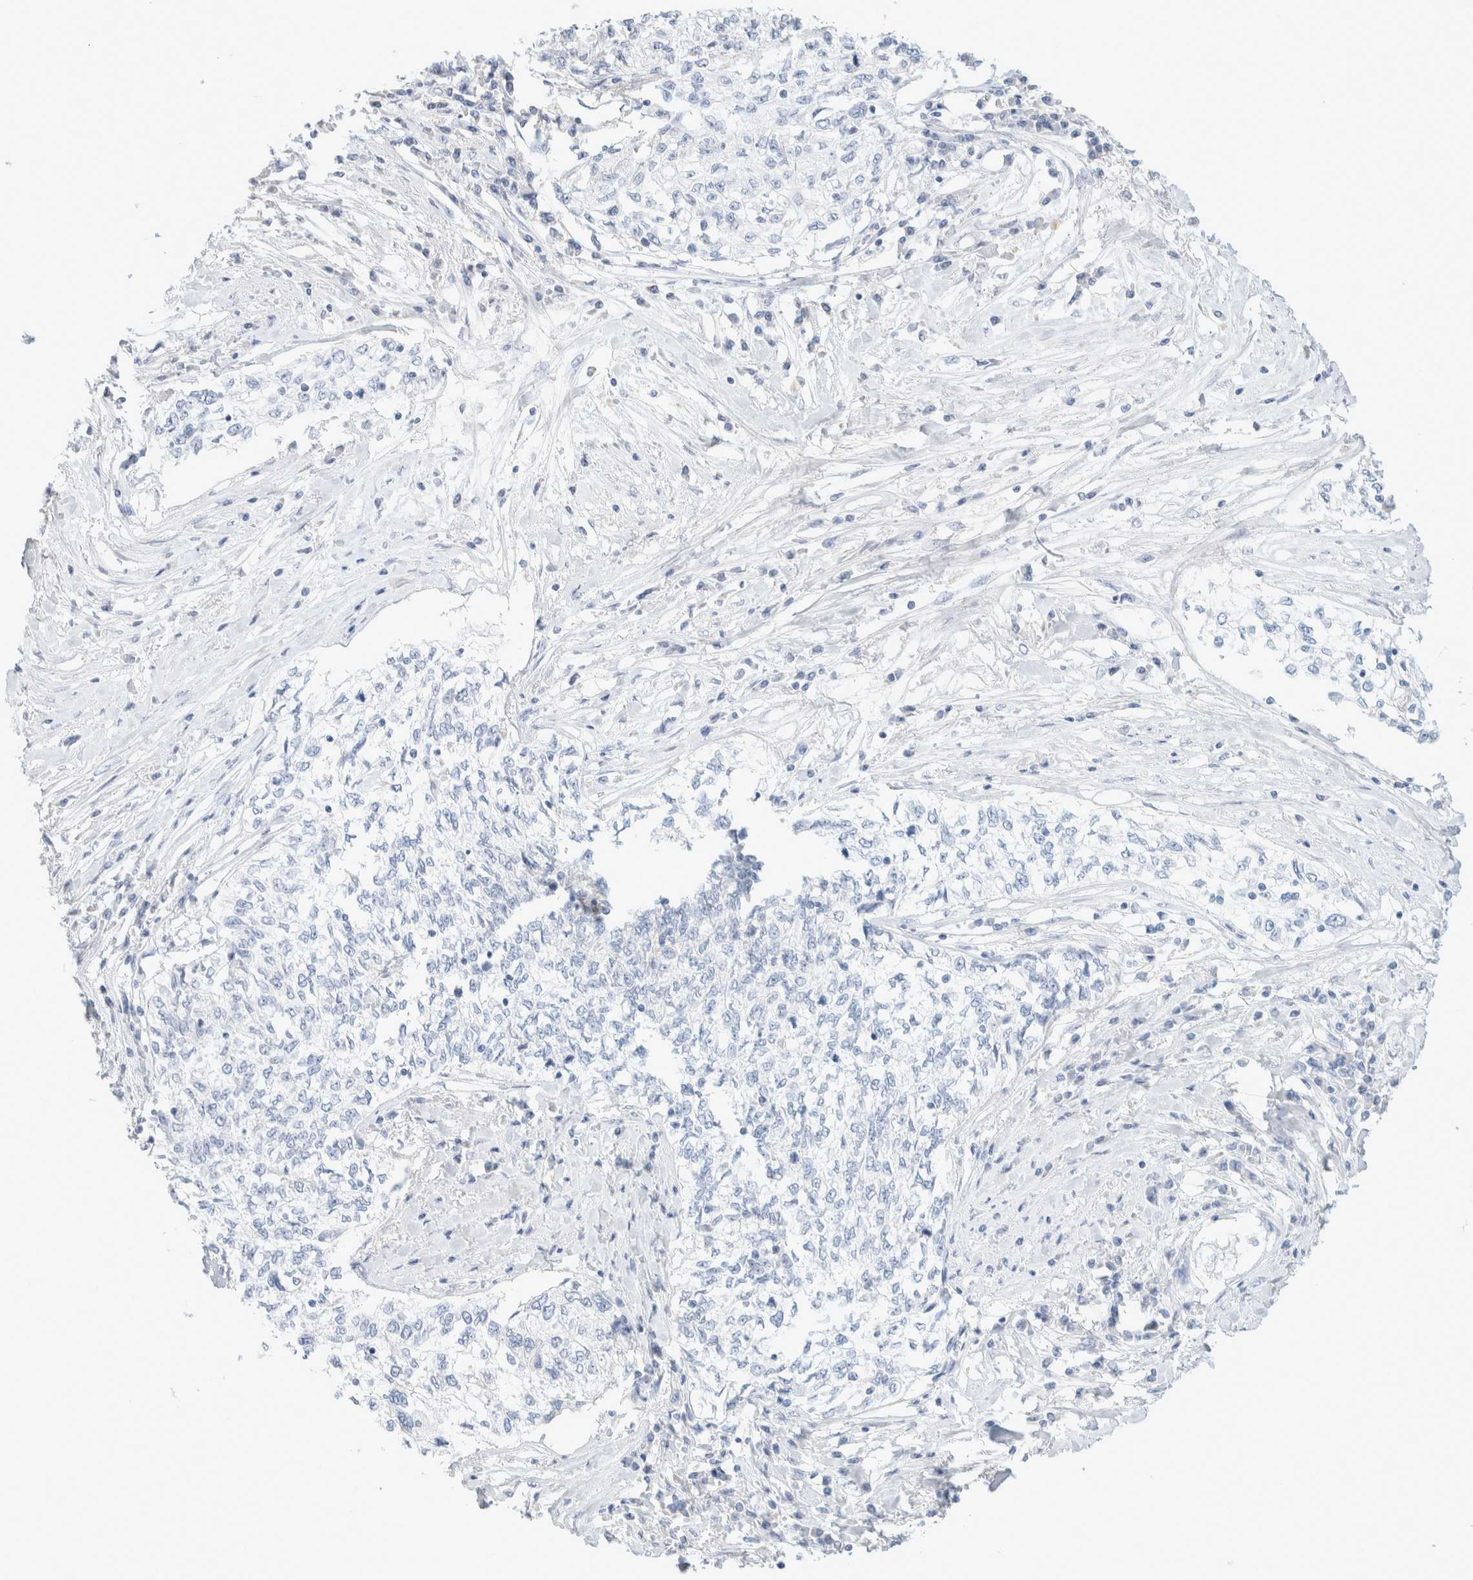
{"staining": {"intensity": "negative", "quantity": "none", "location": "none"}, "tissue": "cervical cancer", "cell_type": "Tumor cells", "image_type": "cancer", "snomed": [{"axis": "morphology", "description": "Squamous cell carcinoma, NOS"}, {"axis": "topography", "description": "Cervix"}], "caption": "Immunohistochemistry histopathology image of neoplastic tissue: cervical cancer stained with DAB reveals no significant protein expression in tumor cells. (Brightfield microscopy of DAB immunohistochemistry (IHC) at high magnification).", "gene": "CPQ", "patient": {"sex": "female", "age": 57}}